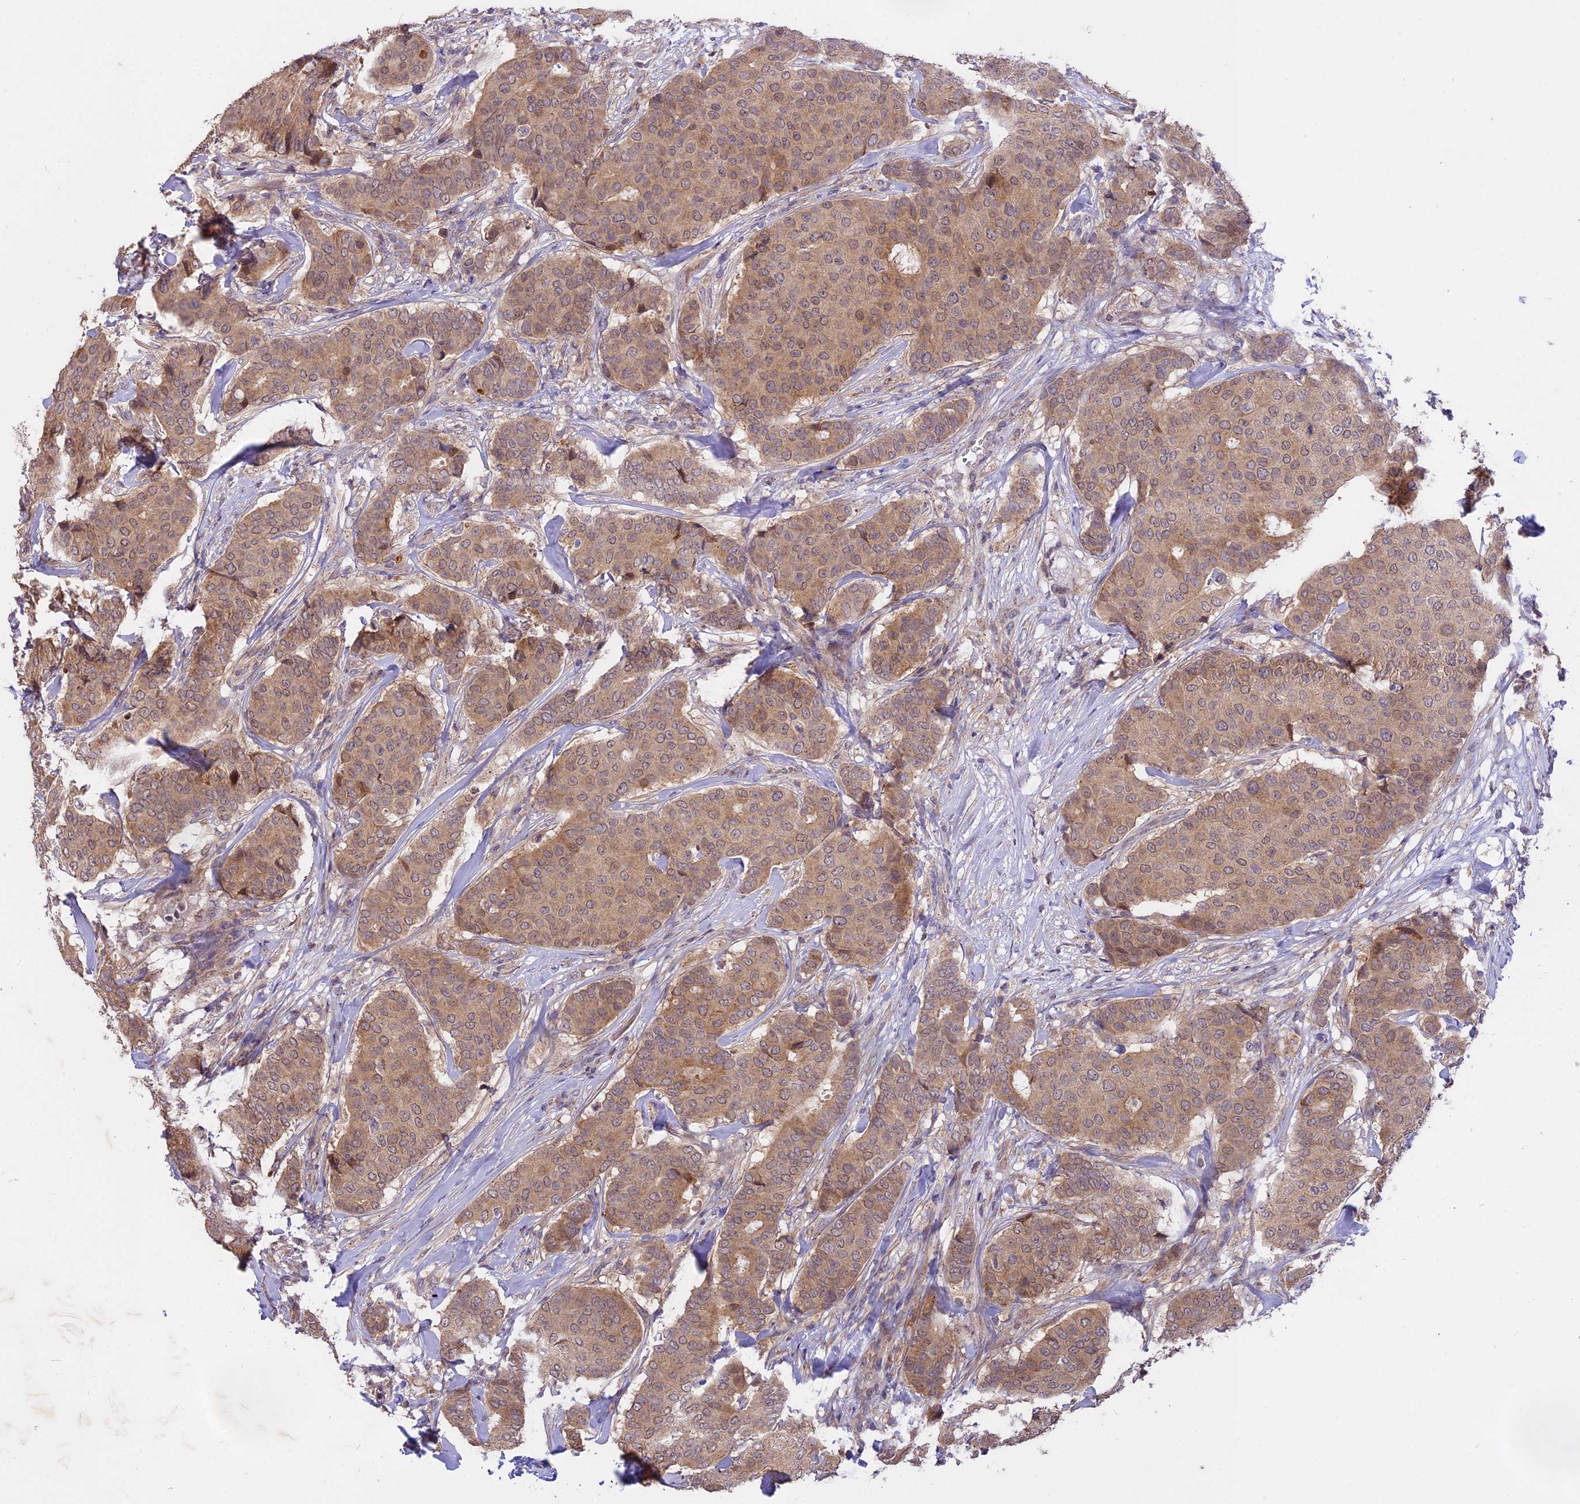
{"staining": {"intensity": "moderate", "quantity": ">75%", "location": "cytoplasmic/membranous"}, "tissue": "breast cancer", "cell_type": "Tumor cells", "image_type": "cancer", "snomed": [{"axis": "morphology", "description": "Duct carcinoma"}, {"axis": "topography", "description": "Breast"}], "caption": "Immunohistochemistry histopathology image of human breast infiltrating ductal carcinoma stained for a protein (brown), which exhibits medium levels of moderate cytoplasmic/membranous staining in about >75% of tumor cells.", "gene": "MEMO1", "patient": {"sex": "female", "age": 75}}